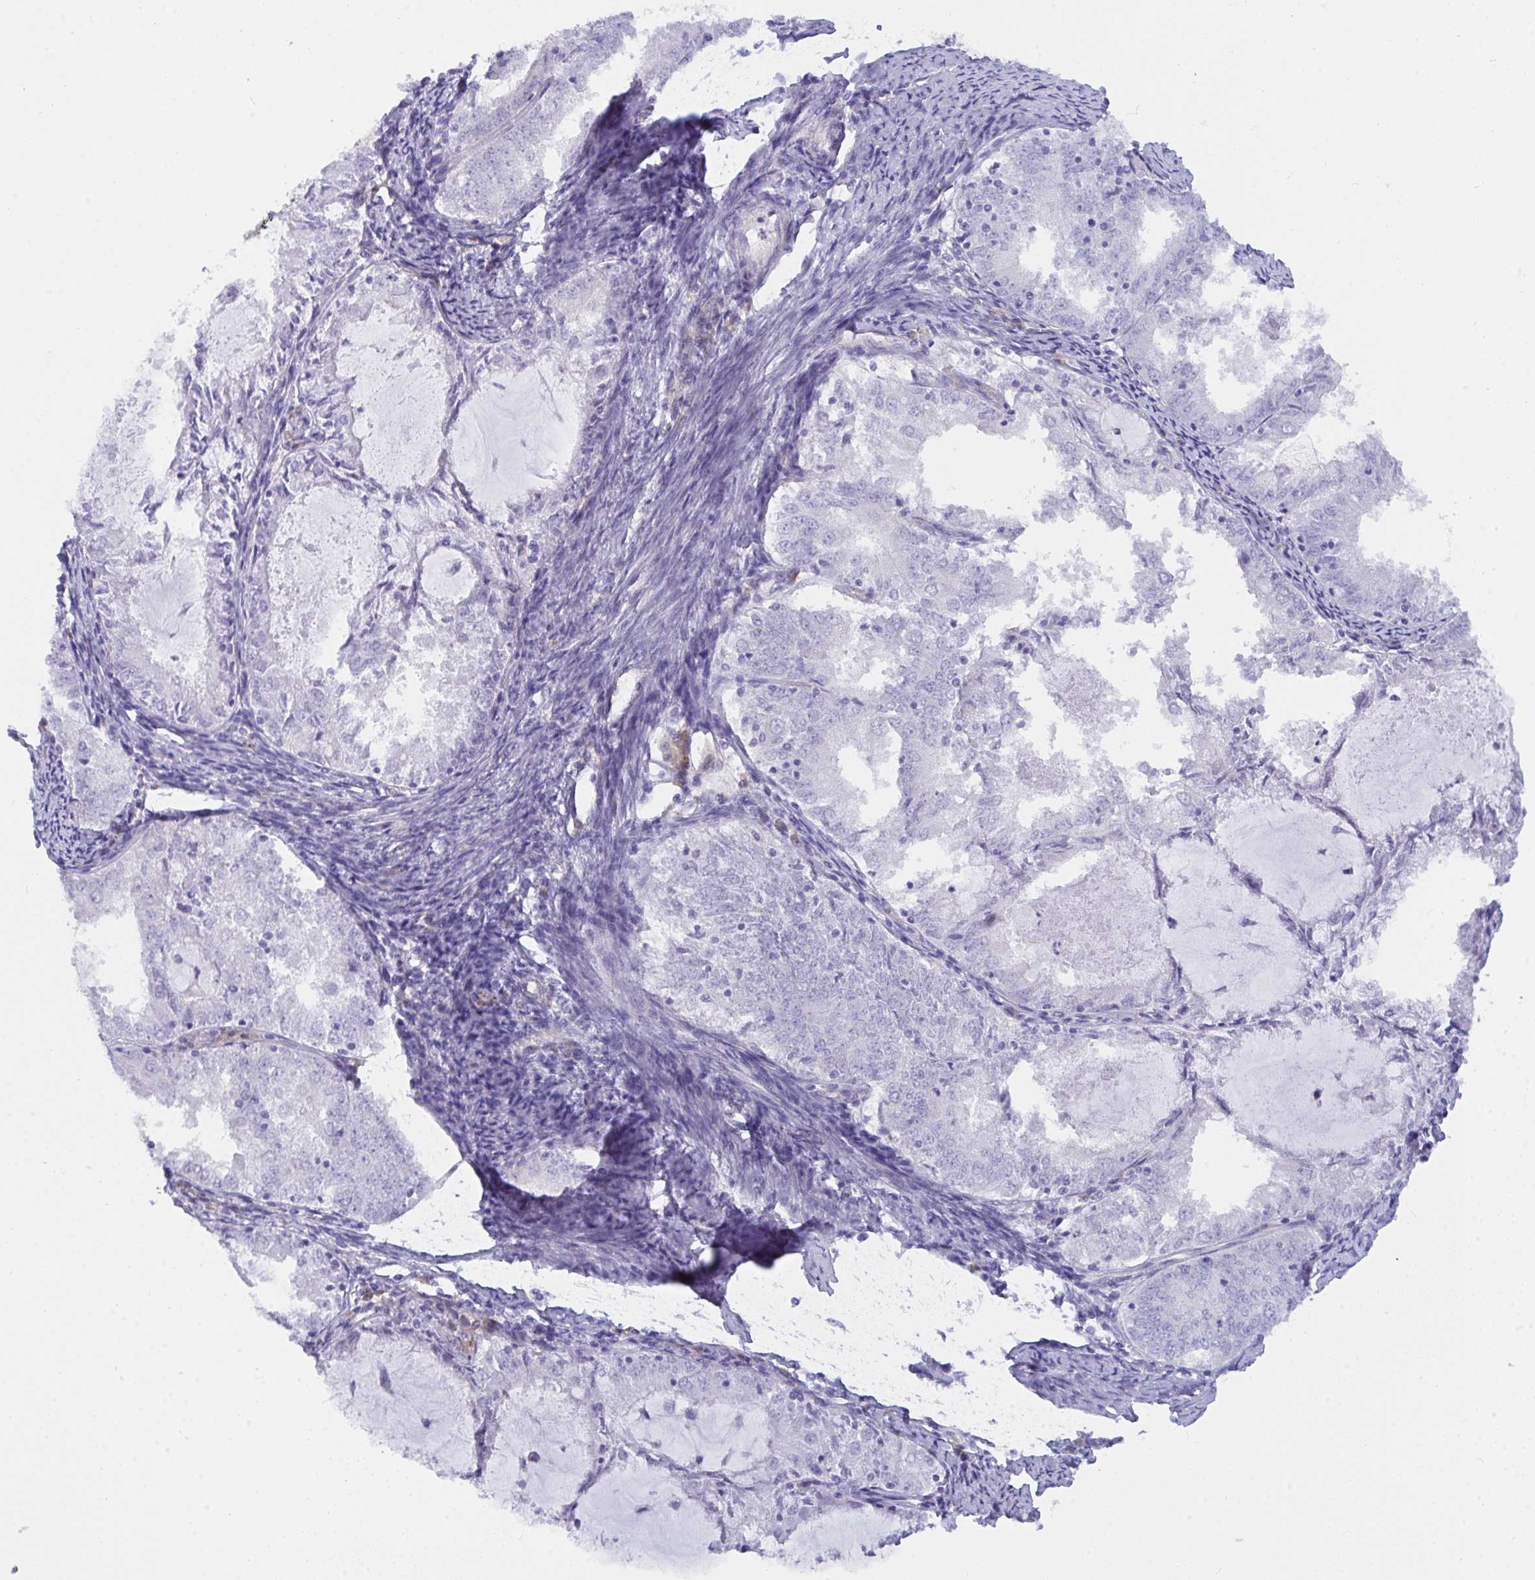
{"staining": {"intensity": "negative", "quantity": "none", "location": "none"}, "tissue": "endometrial cancer", "cell_type": "Tumor cells", "image_type": "cancer", "snomed": [{"axis": "morphology", "description": "Adenocarcinoma, NOS"}, {"axis": "topography", "description": "Endometrium"}], "caption": "Immunohistochemistry of adenocarcinoma (endometrial) demonstrates no staining in tumor cells.", "gene": "GAB1", "patient": {"sex": "female", "age": 57}}